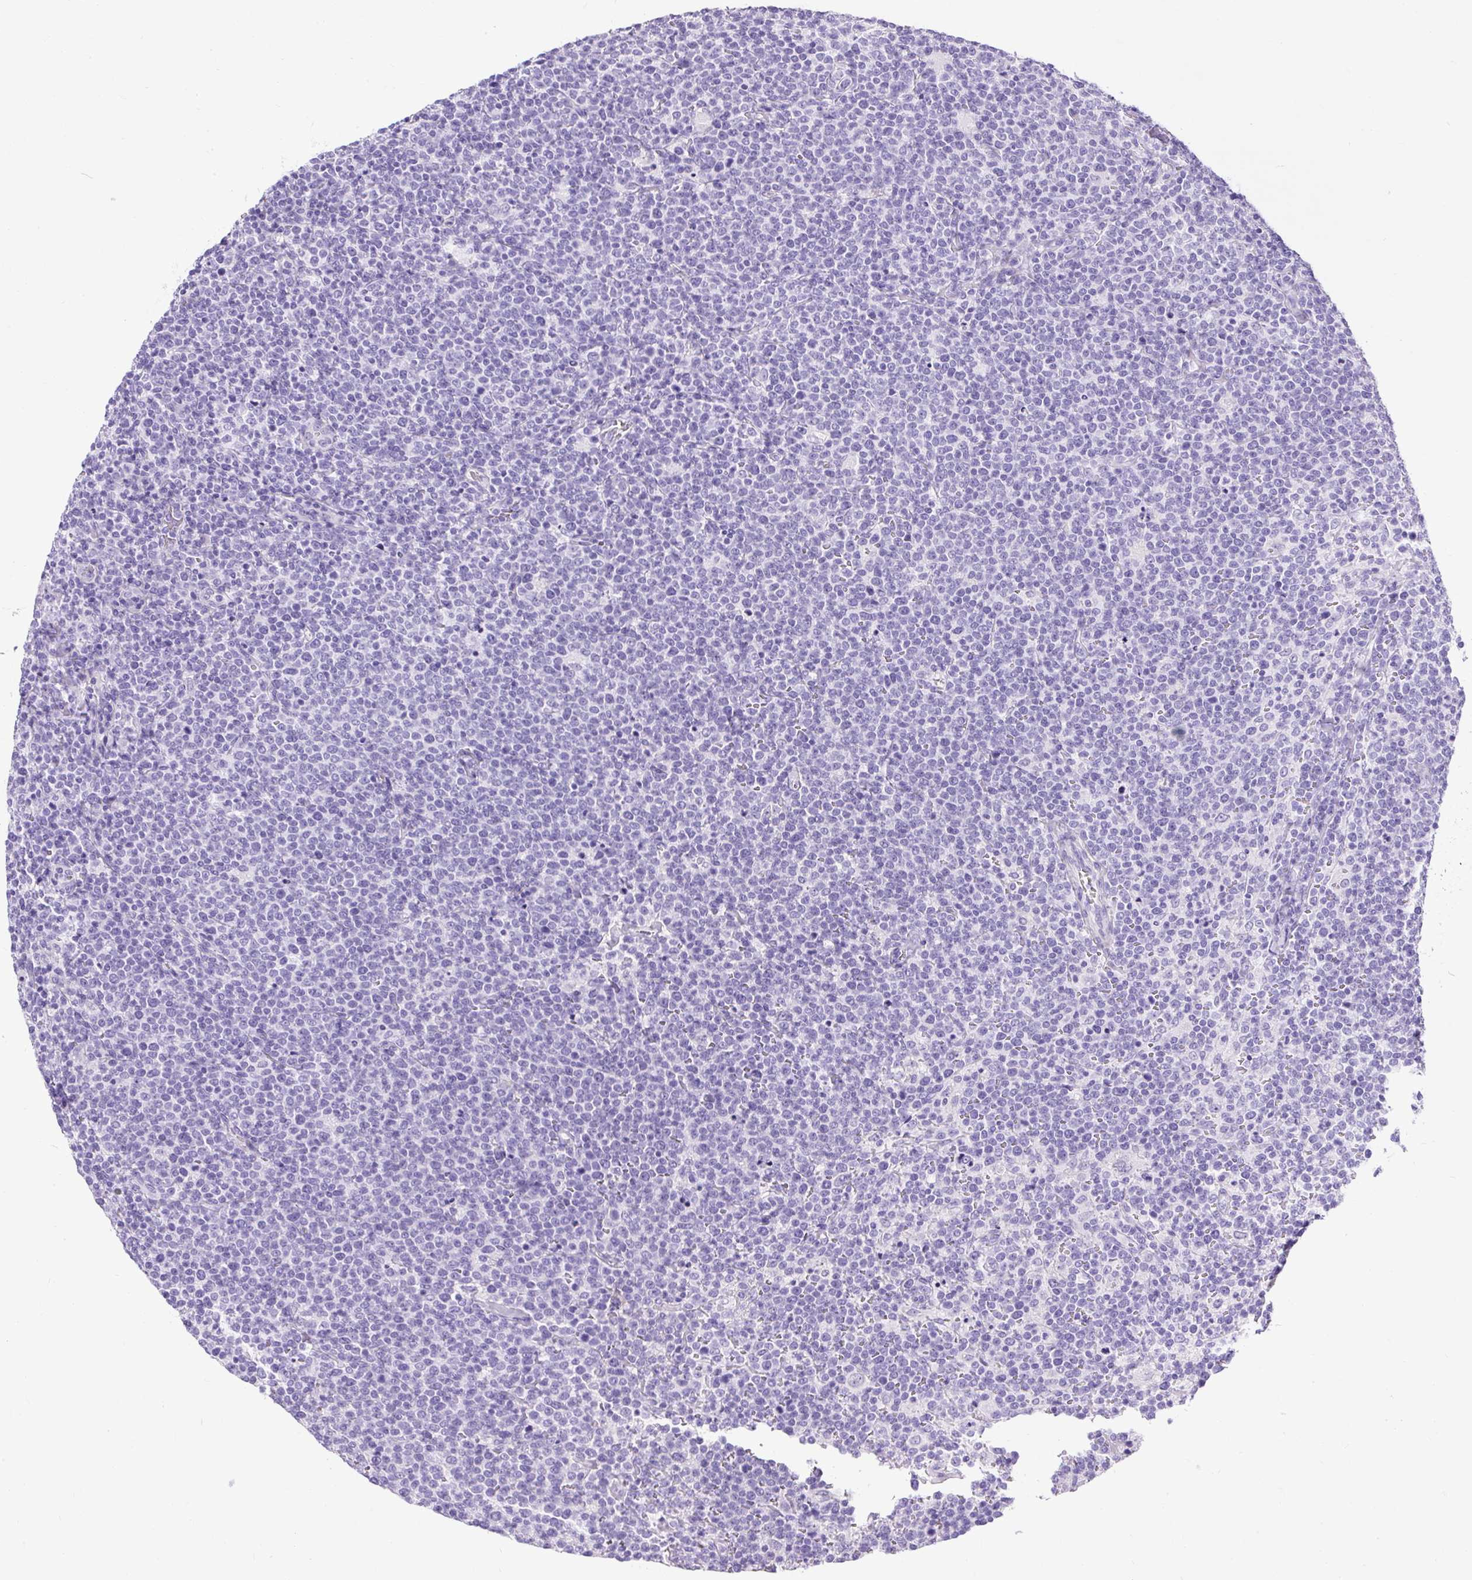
{"staining": {"intensity": "negative", "quantity": "none", "location": "none"}, "tissue": "lymphoma", "cell_type": "Tumor cells", "image_type": "cancer", "snomed": [{"axis": "morphology", "description": "Malignant lymphoma, non-Hodgkin's type, High grade"}, {"axis": "topography", "description": "Lymph node"}], "caption": "Tumor cells show no significant protein staining in lymphoma.", "gene": "UPP1", "patient": {"sex": "male", "age": 61}}